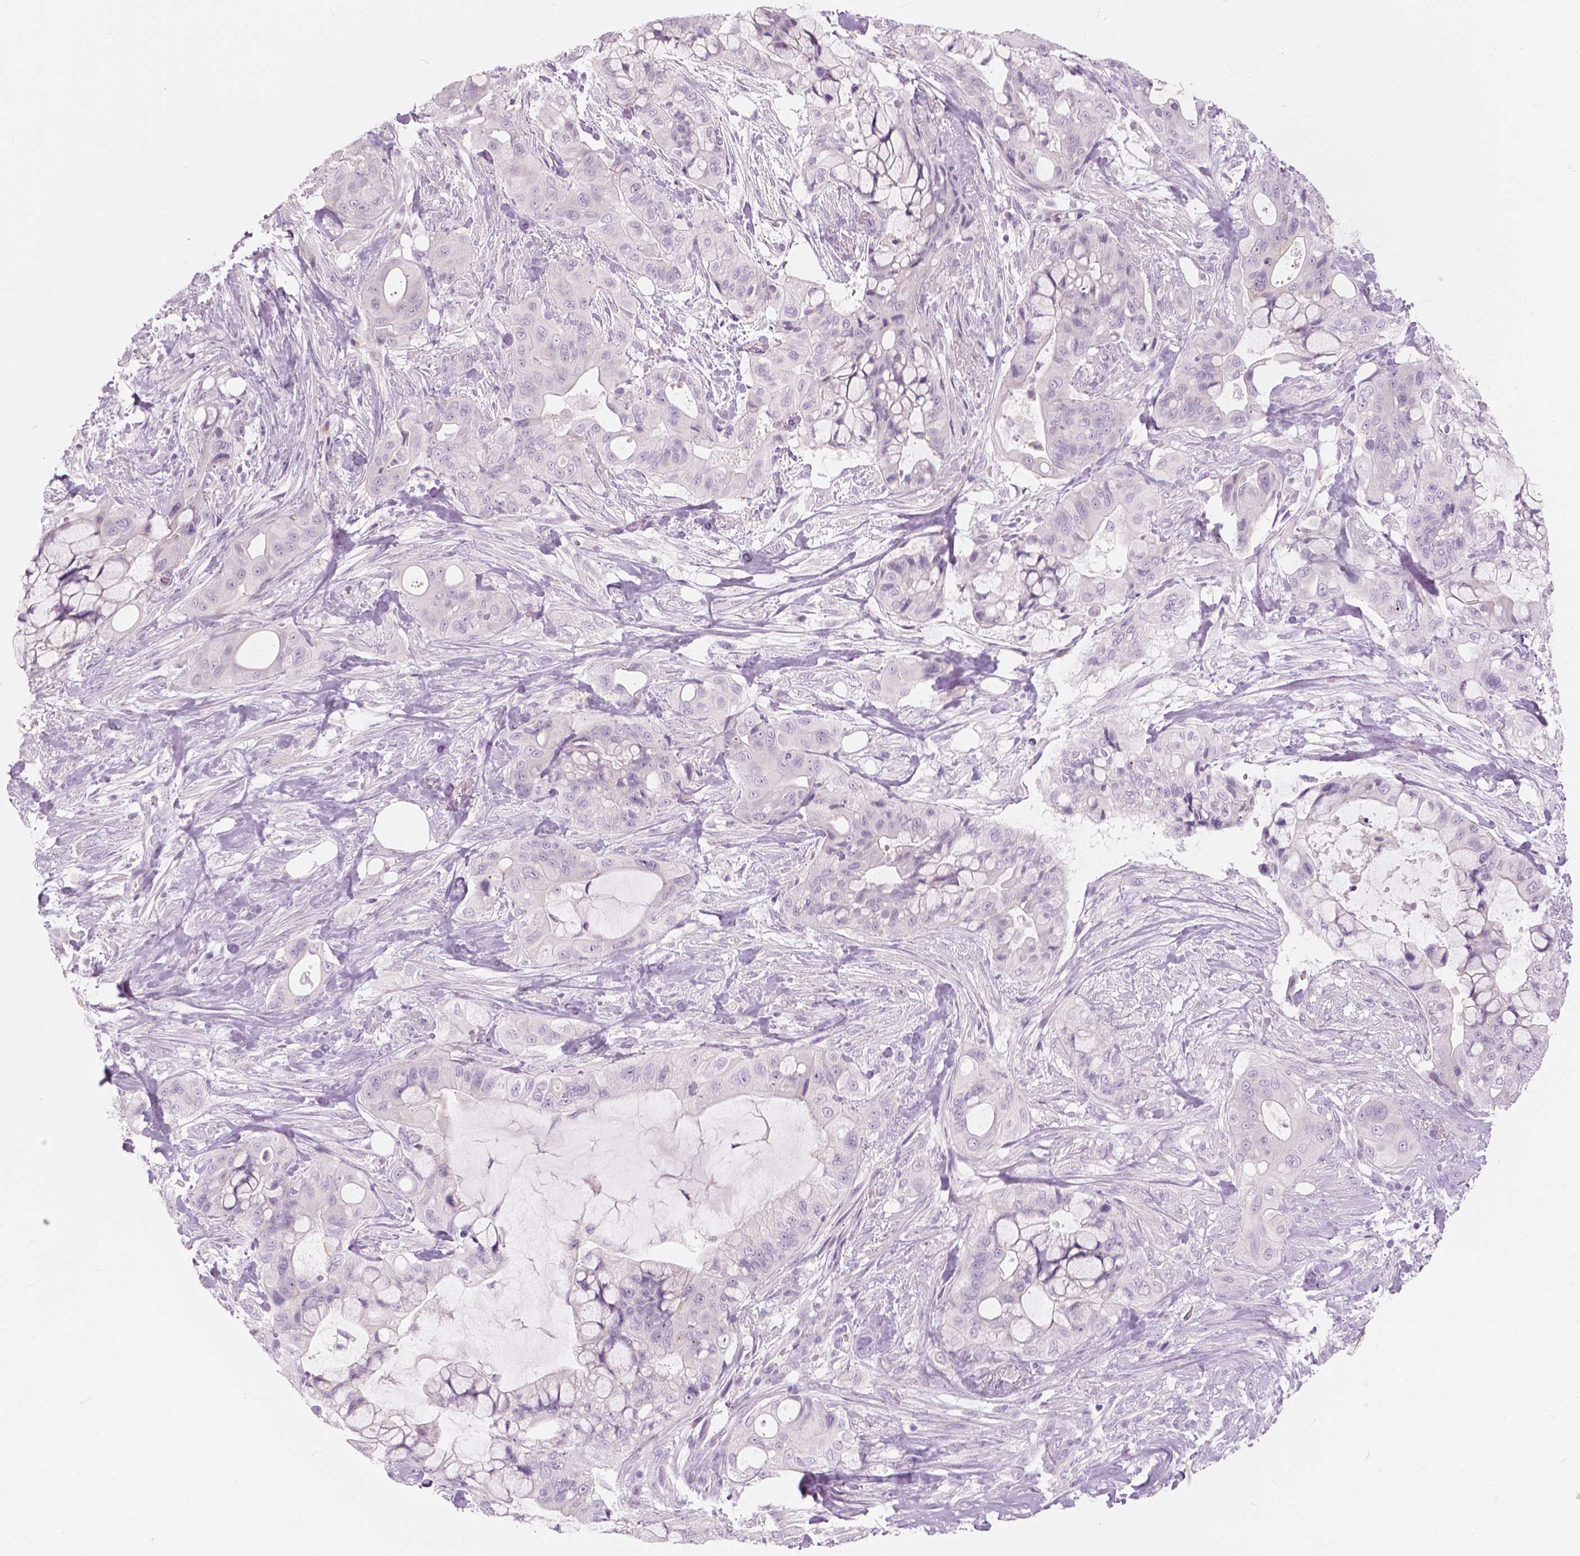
{"staining": {"intensity": "negative", "quantity": "none", "location": "none"}, "tissue": "pancreatic cancer", "cell_type": "Tumor cells", "image_type": "cancer", "snomed": [{"axis": "morphology", "description": "Adenocarcinoma, NOS"}, {"axis": "topography", "description": "Pancreas"}], "caption": "Tumor cells are negative for protein expression in human pancreatic cancer.", "gene": "A4GNT", "patient": {"sex": "male", "age": 71}}